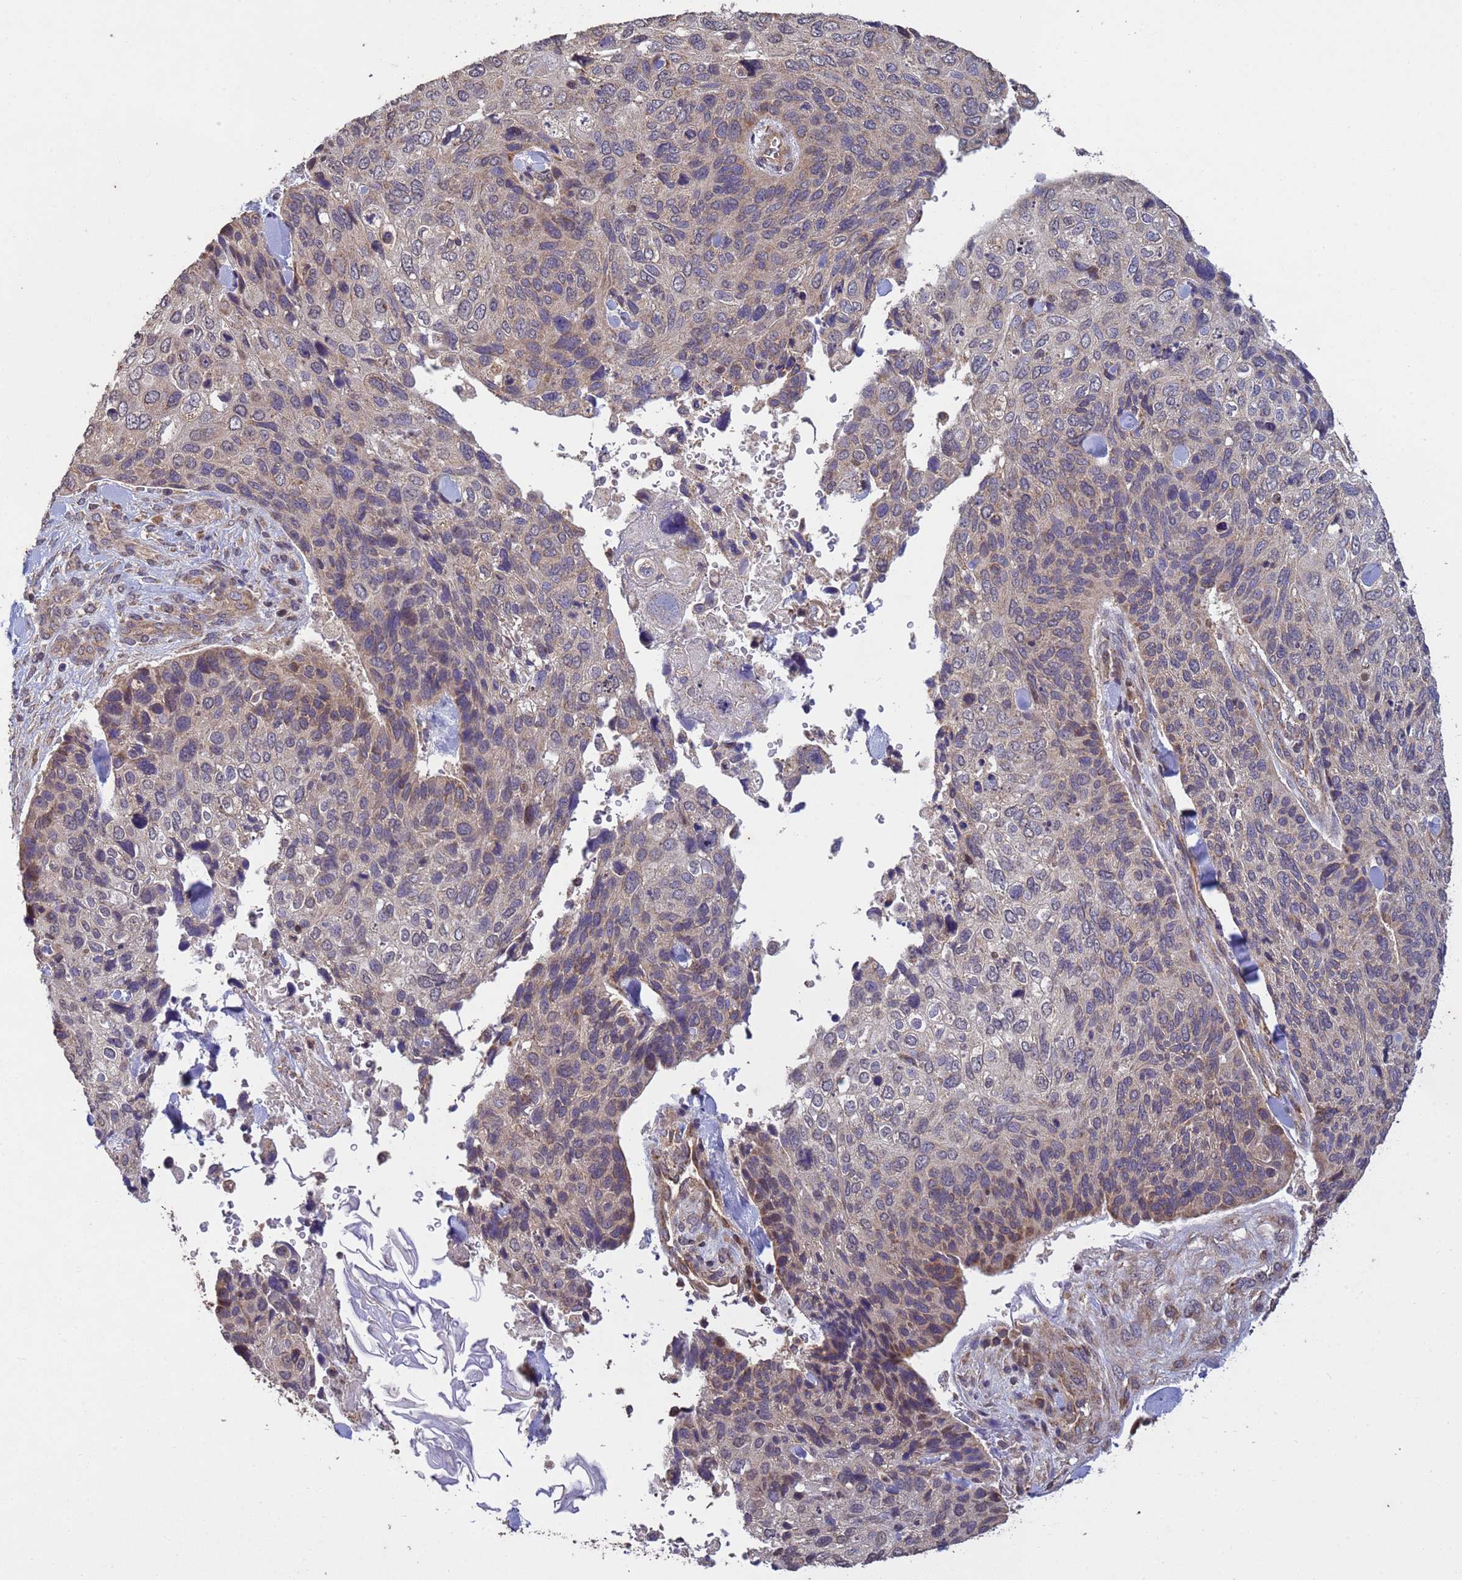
{"staining": {"intensity": "moderate", "quantity": "<25%", "location": "cytoplasmic/membranous"}, "tissue": "skin cancer", "cell_type": "Tumor cells", "image_type": "cancer", "snomed": [{"axis": "morphology", "description": "Basal cell carcinoma"}, {"axis": "topography", "description": "Skin"}], "caption": "Immunohistochemistry staining of skin cancer (basal cell carcinoma), which exhibits low levels of moderate cytoplasmic/membranous positivity in about <25% of tumor cells indicating moderate cytoplasmic/membranous protein positivity. The staining was performed using DAB (brown) for protein detection and nuclei were counterstained in hematoxylin (blue).", "gene": "P2RX7", "patient": {"sex": "female", "age": 74}}